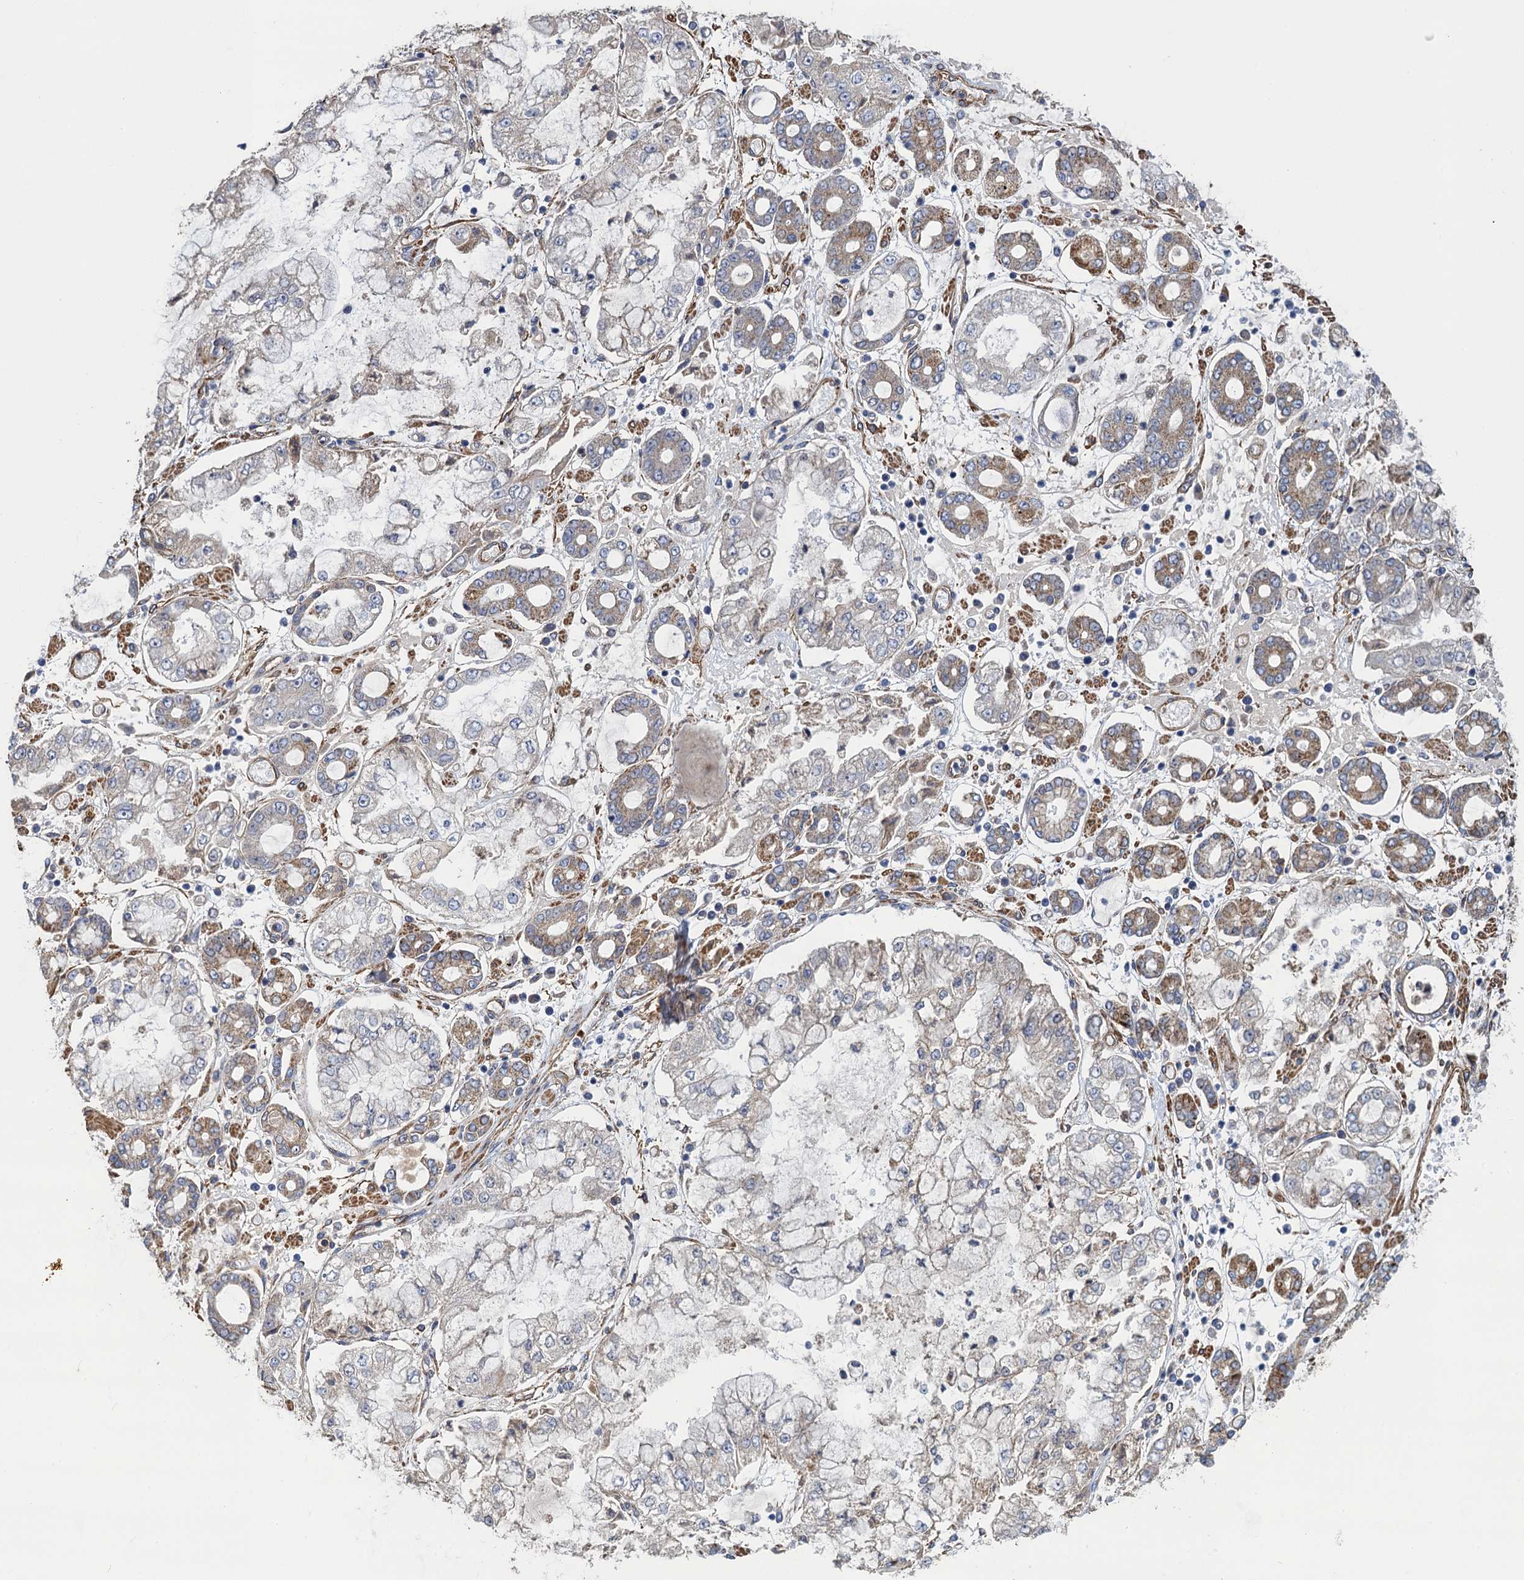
{"staining": {"intensity": "moderate", "quantity": "<25%", "location": "cytoplasmic/membranous"}, "tissue": "stomach cancer", "cell_type": "Tumor cells", "image_type": "cancer", "snomed": [{"axis": "morphology", "description": "Adenocarcinoma, NOS"}, {"axis": "topography", "description": "Stomach"}], "caption": "A brown stain labels moderate cytoplasmic/membranous expression of a protein in stomach adenocarcinoma tumor cells.", "gene": "GCSH", "patient": {"sex": "male", "age": 76}}